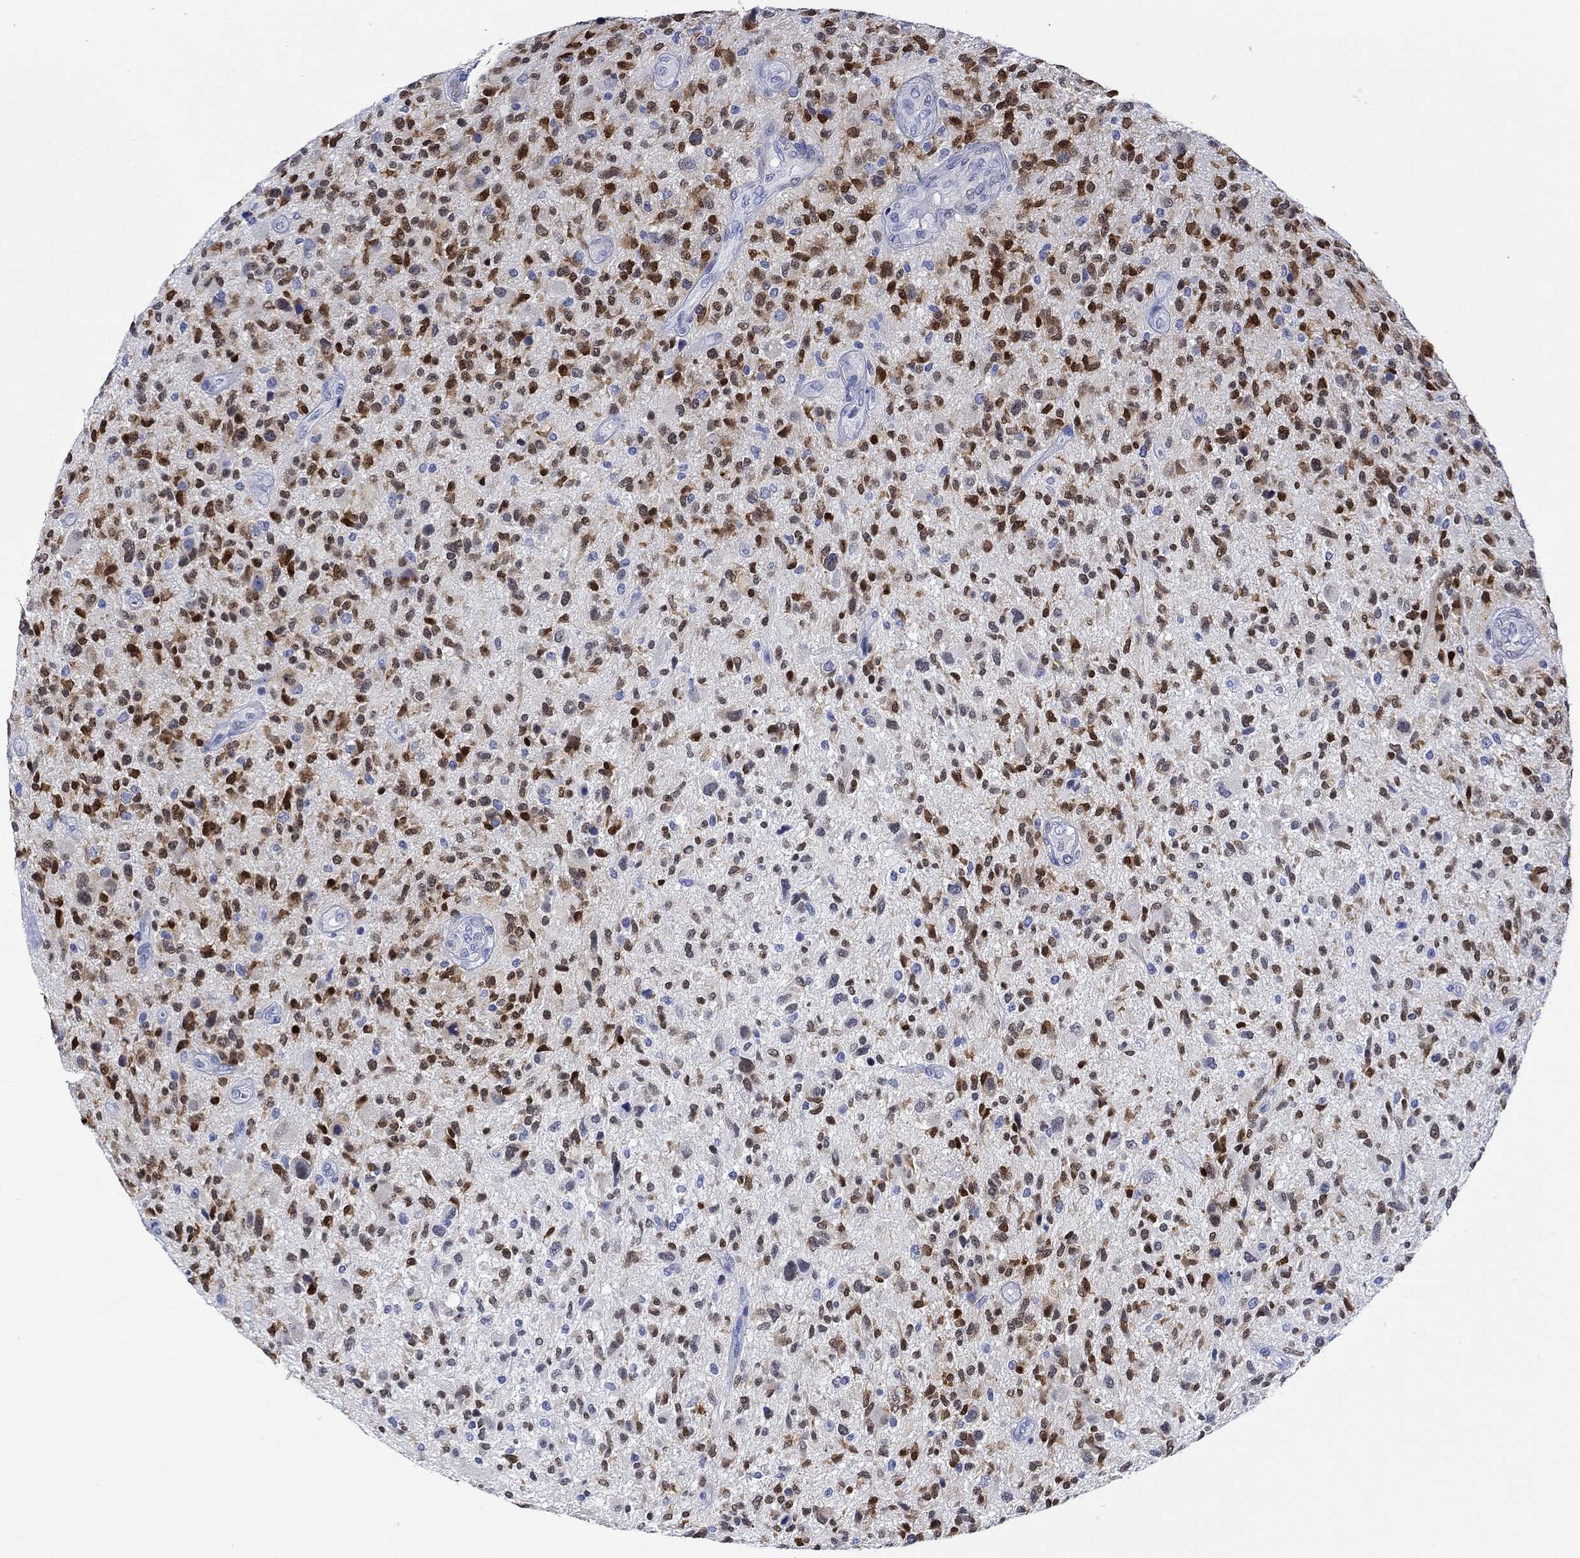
{"staining": {"intensity": "strong", "quantity": ">75%", "location": "nuclear"}, "tissue": "glioma", "cell_type": "Tumor cells", "image_type": "cancer", "snomed": [{"axis": "morphology", "description": "Glioma, malignant, High grade"}, {"axis": "topography", "description": "Brain"}], "caption": "A high-resolution micrograph shows IHC staining of malignant glioma (high-grade), which shows strong nuclear positivity in about >75% of tumor cells. The protein of interest is shown in brown color, while the nuclei are stained blue.", "gene": "MSI1", "patient": {"sex": "male", "age": 47}}